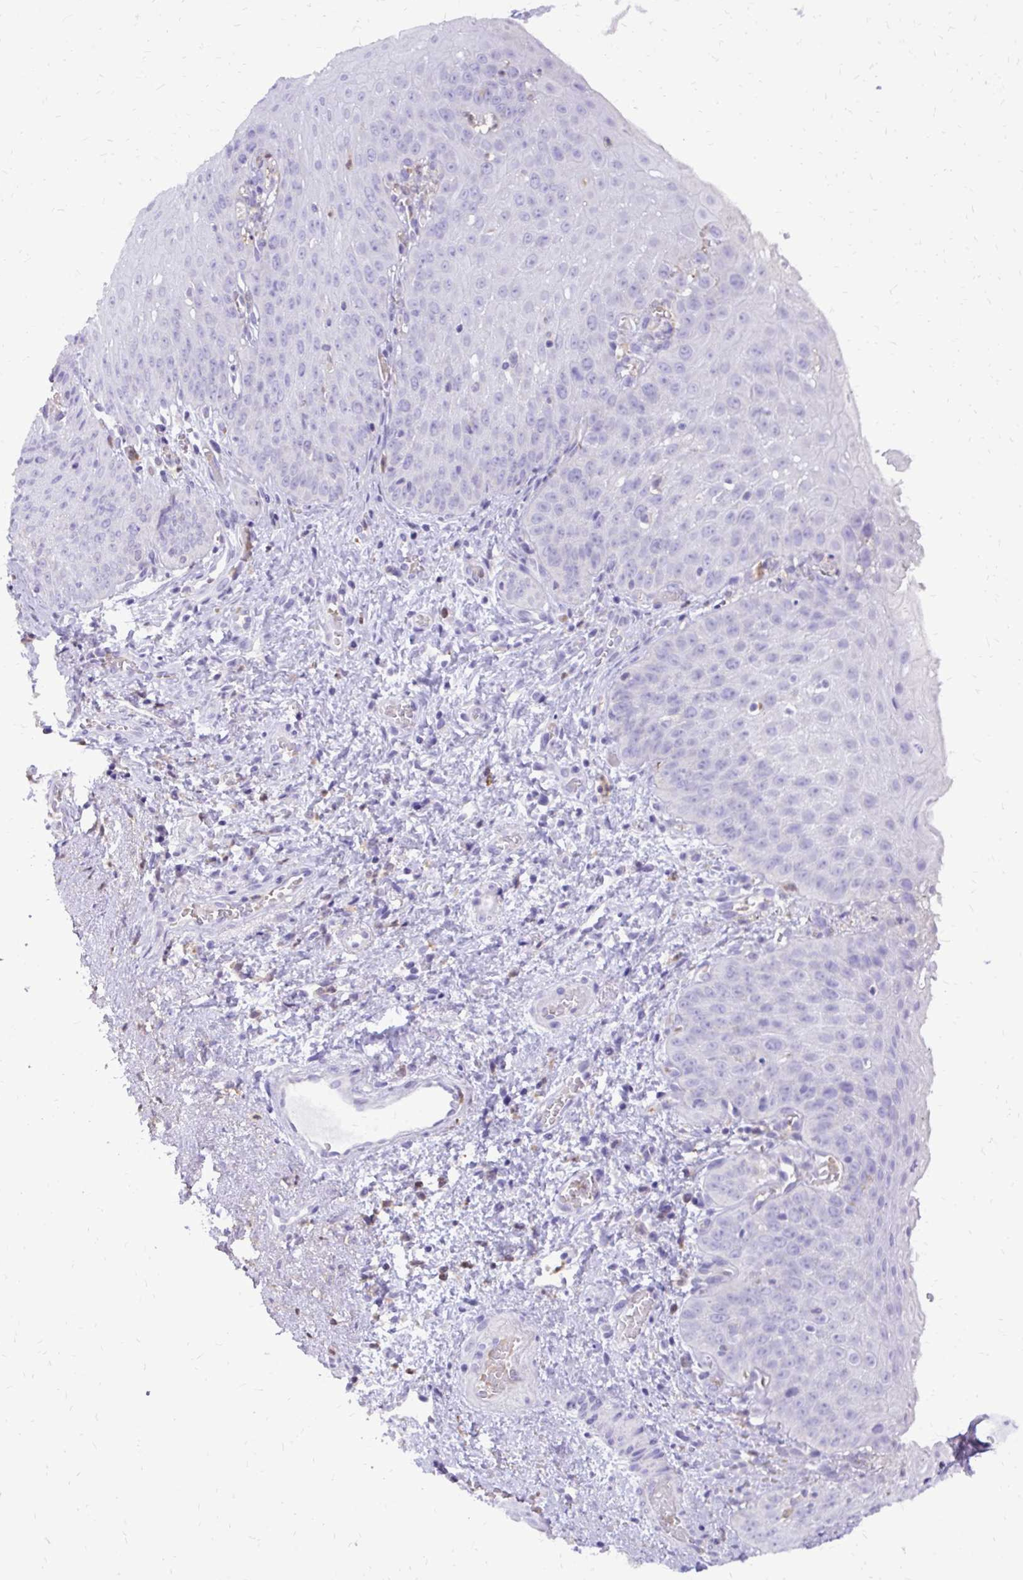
{"staining": {"intensity": "negative", "quantity": "none", "location": "none"}, "tissue": "esophagus", "cell_type": "Squamous epithelial cells", "image_type": "normal", "snomed": [{"axis": "morphology", "description": "Normal tissue, NOS"}, {"axis": "topography", "description": "Esophagus"}], "caption": "Immunohistochemical staining of unremarkable human esophagus shows no significant expression in squamous epithelial cells.", "gene": "CAT", "patient": {"sex": "male", "age": 71}}